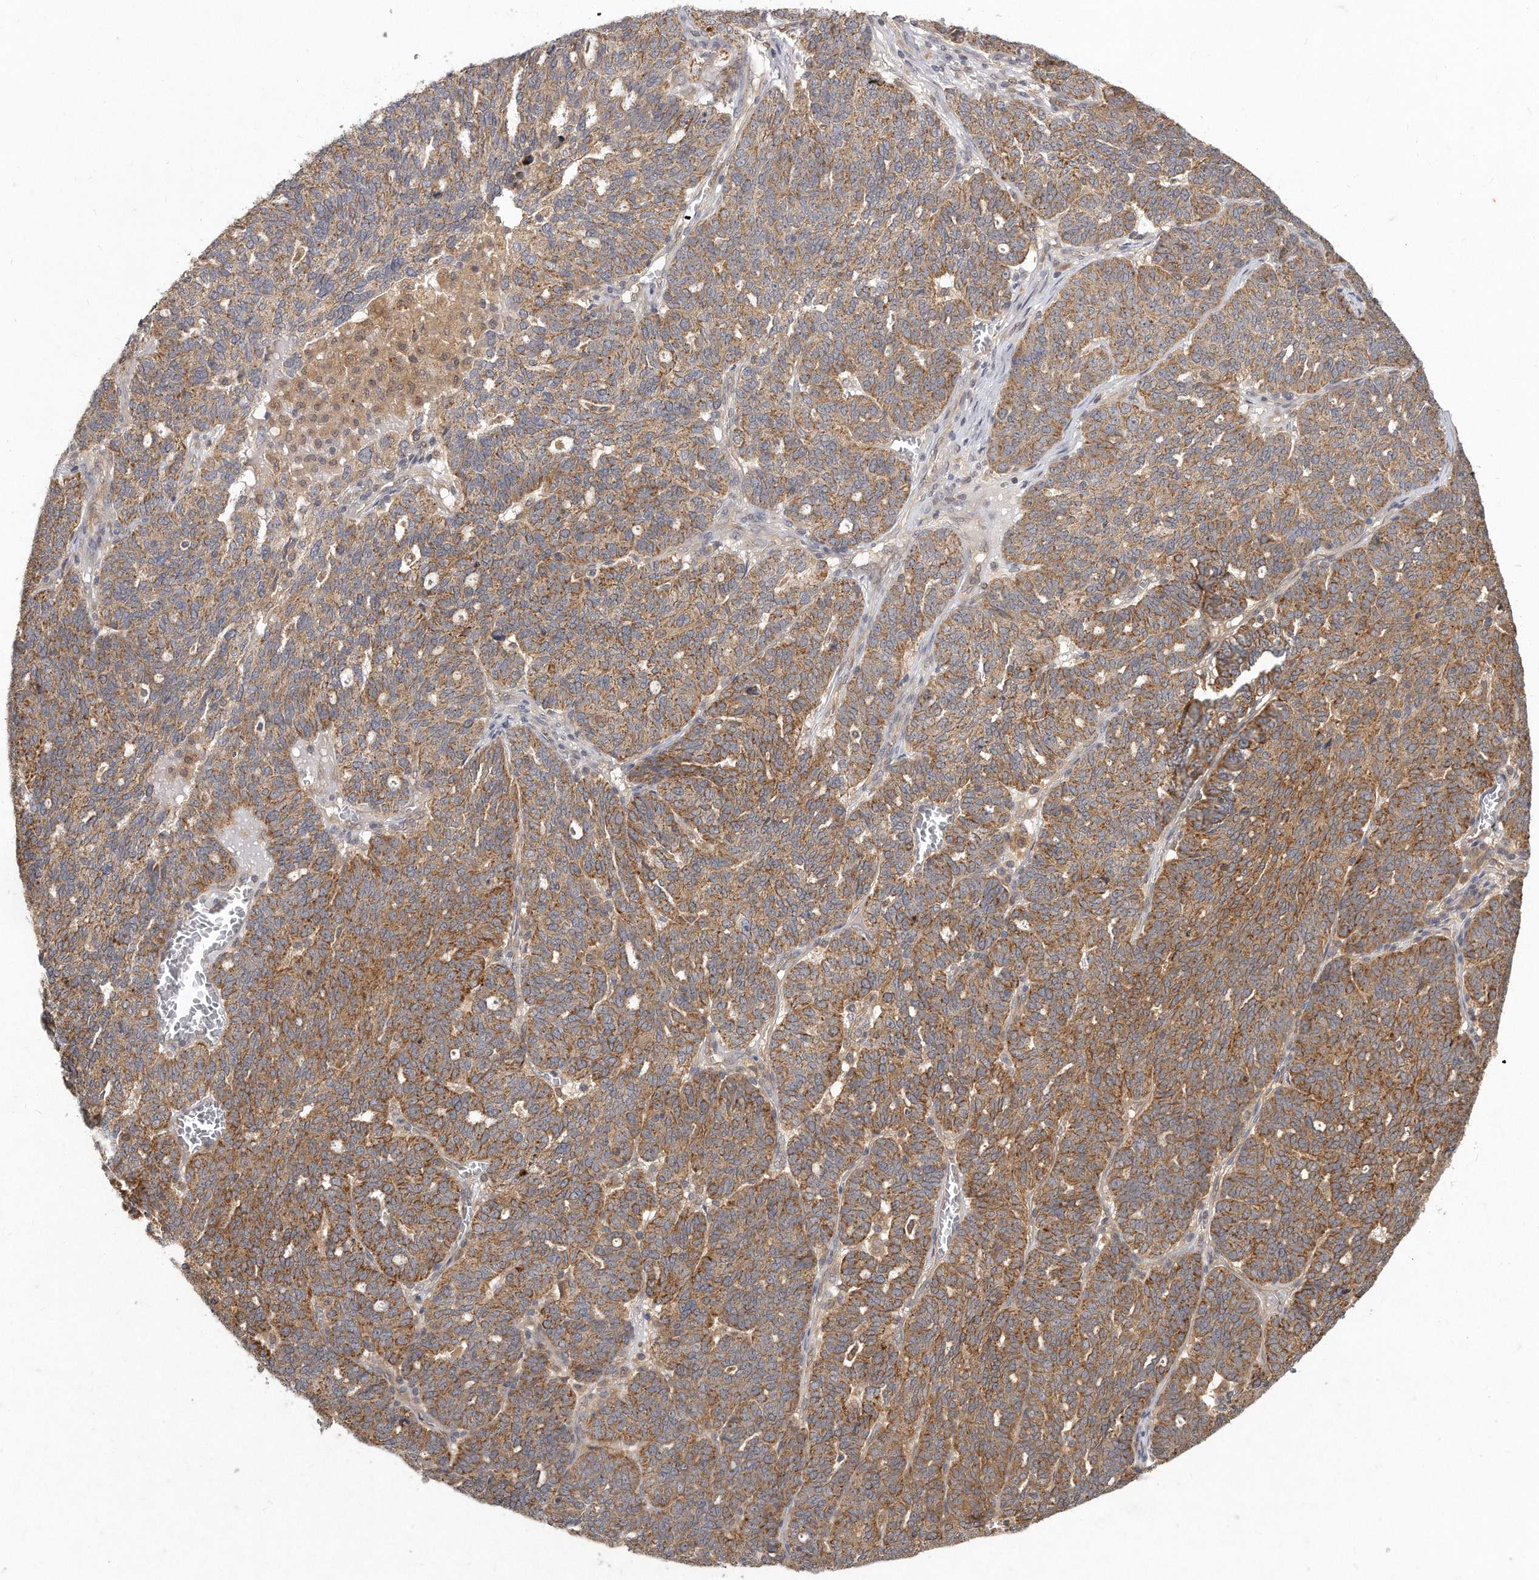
{"staining": {"intensity": "moderate", "quantity": ">75%", "location": "cytoplasmic/membranous"}, "tissue": "ovarian cancer", "cell_type": "Tumor cells", "image_type": "cancer", "snomed": [{"axis": "morphology", "description": "Cystadenocarcinoma, serous, NOS"}, {"axis": "topography", "description": "Ovary"}], "caption": "Tumor cells demonstrate medium levels of moderate cytoplasmic/membranous positivity in about >75% of cells in serous cystadenocarcinoma (ovarian). (DAB IHC with brightfield microscopy, high magnification).", "gene": "LGALS8", "patient": {"sex": "female", "age": 59}}